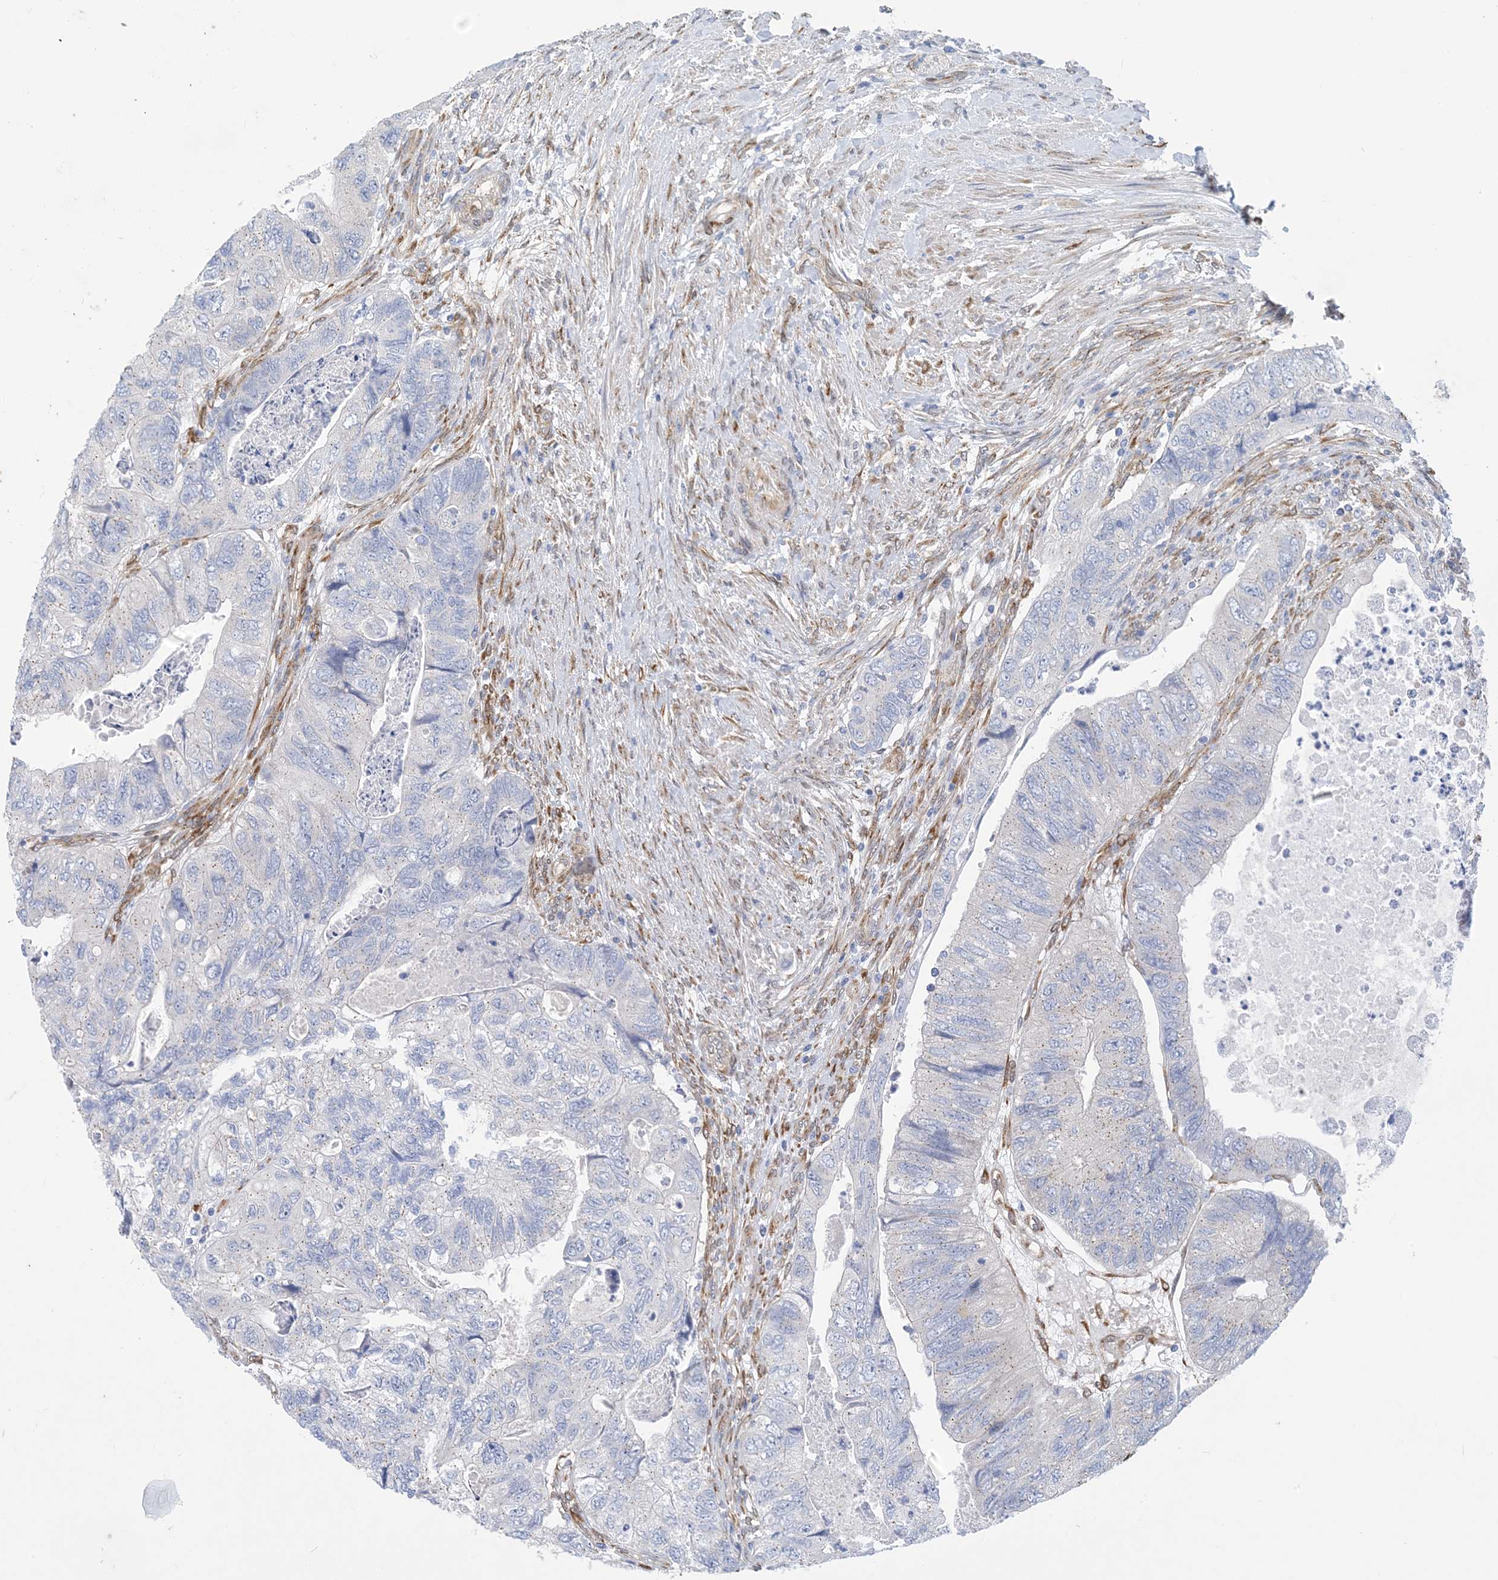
{"staining": {"intensity": "negative", "quantity": "none", "location": "none"}, "tissue": "colorectal cancer", "cell_type": "Tumor cells", "image_type": "cancer", "snomed": [{"axis": "morphology", "description": "Adenocarcinoma, NOS"}, {"axis": "topography", "description": "Rectum"}], "caption": "Immunohistochemistry (IHC) of adenocarcinoma (colorectal) displays no expression in tumor cells.", "gene": "RBMS3", "patient": {"sex": "male", "age": 63}}